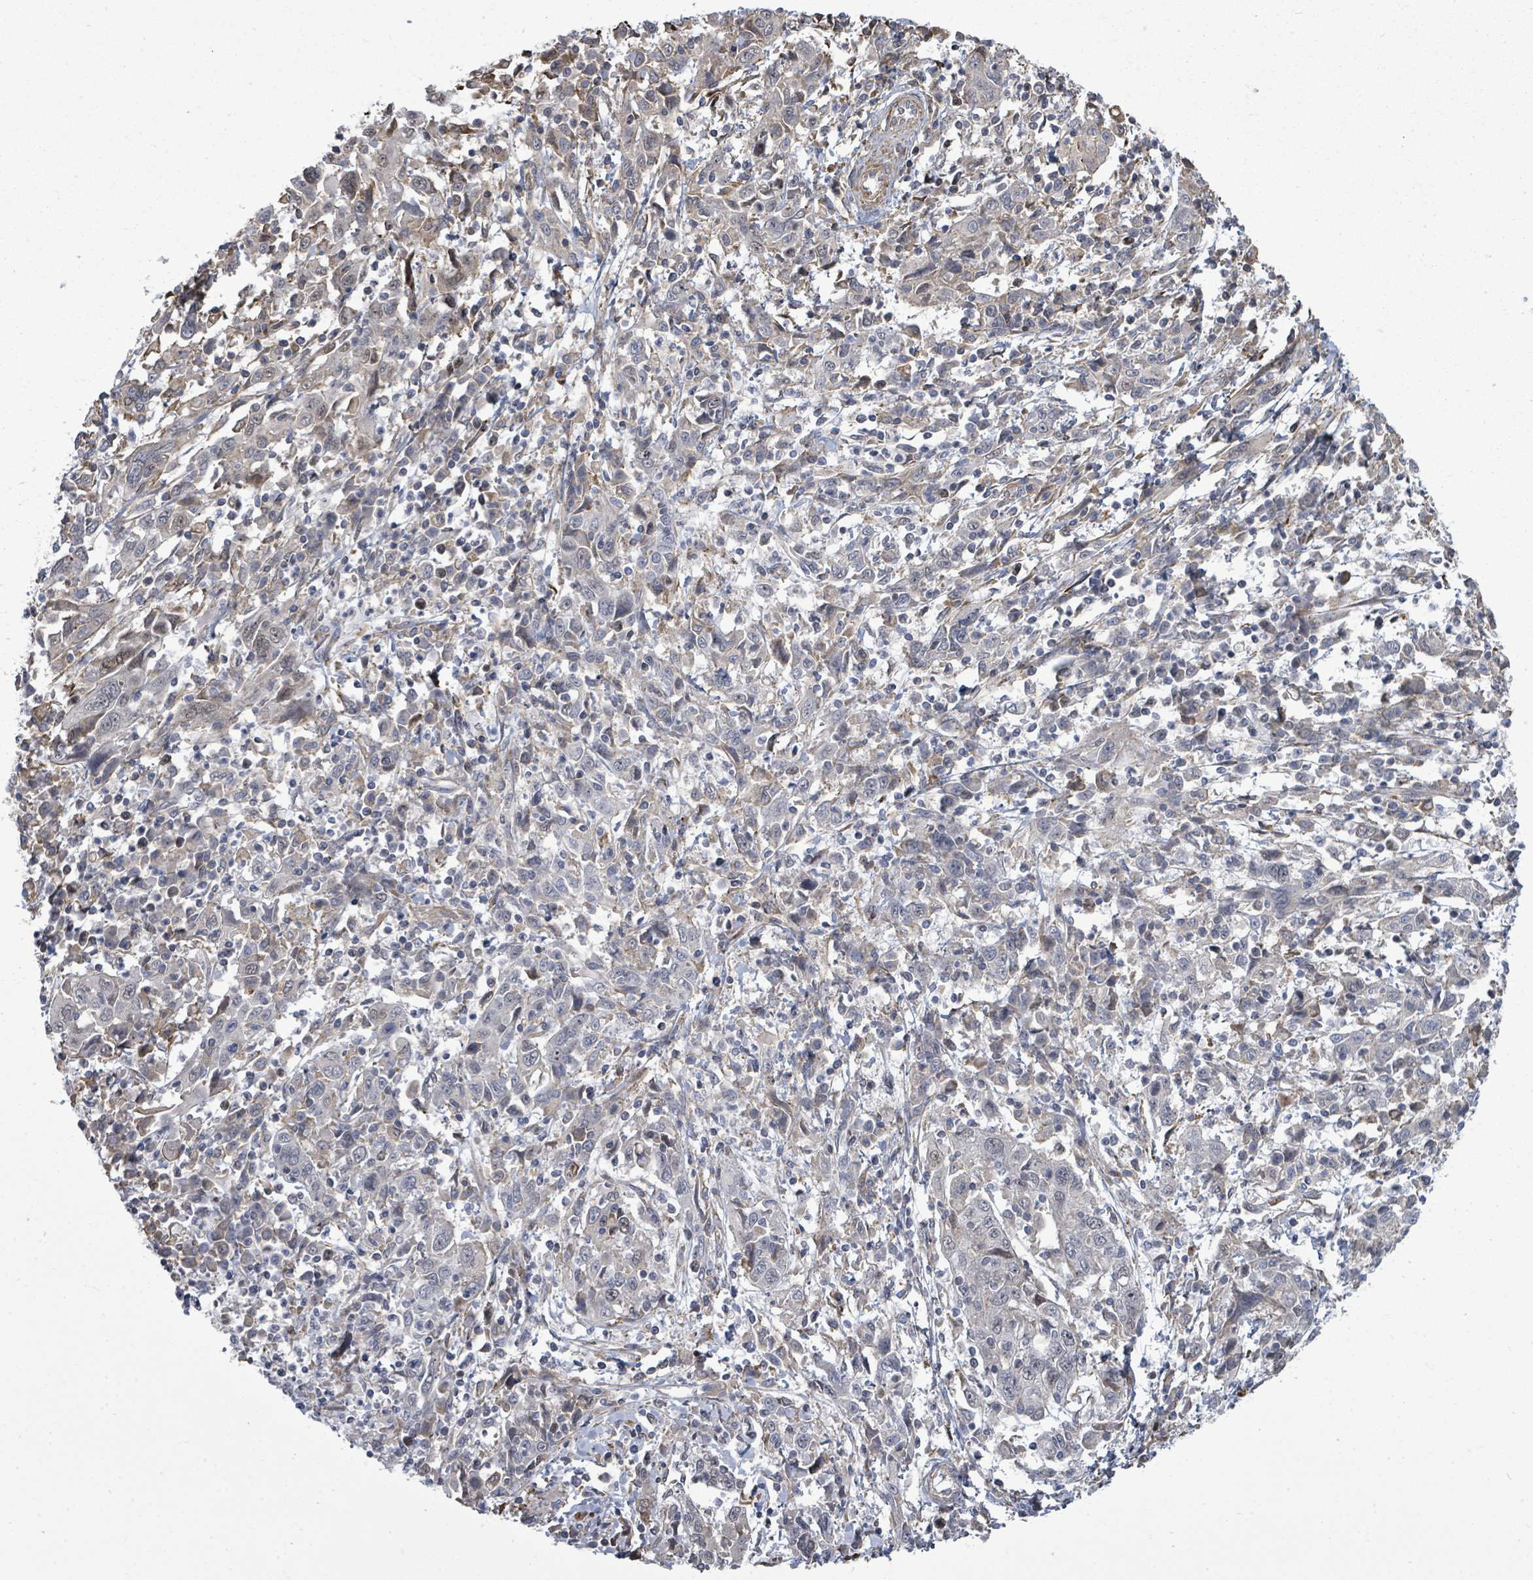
{"staining": {"intensity": "negative", "quantity": "none", "location": "none"}, "tissue": "cervical cancer", "cell_type": "Tumor cells", "image_type": "cancer", "snomed": [{"axis": "morphology", "description": "Squamous cell carcinoma, NOS"}, {"axis": "topography", "description": "Cervix"}], "caption": "High magnification brightfield microscopy of cervical cancer stained with DAB (brown) and counterstained with hematoxylin (blue): tumor cells show no significant expression. Nuclei are stained in blue.", "gene": "PAPSS1", "patient": {"sex": "female", "age": 46}}